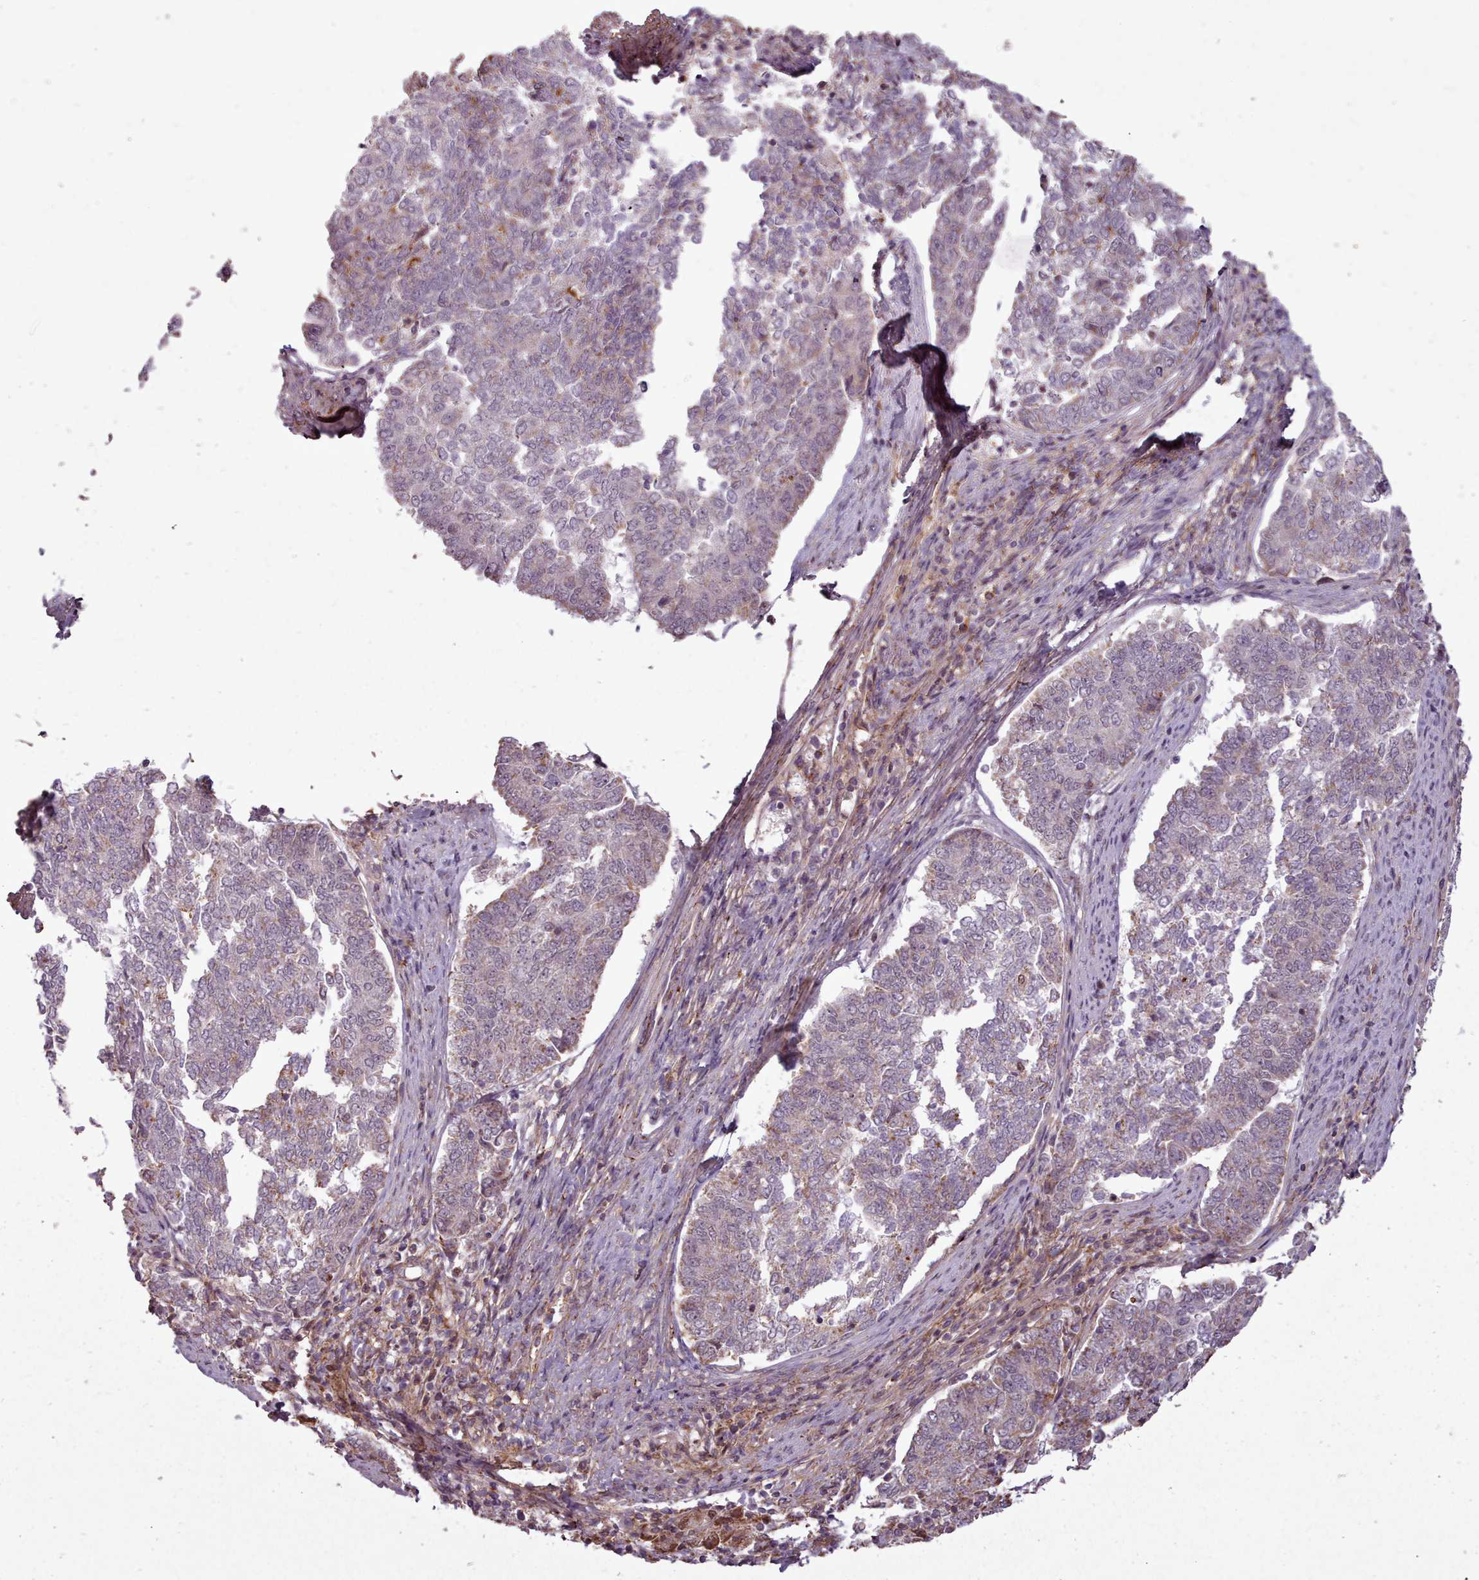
{"staining": {"intensity": "negative", "quantity": "none", "location": "none"}, "tissue": "endometrial cancer", "cell_type": "Tumor cells", "image_type": "cancer", "snomed": [{"axis": "morphology", "description": "Adenocarcinoma, NOS"}, {"axis": "topography", "description": "Endometrium"}], "caption": "IHC image of endometrial cancer stained for a protein (brown), which exhibits no positivity in tumor cells.", "gene": "ZMYM4", "patient": {"sex": "female", "age": 80}}